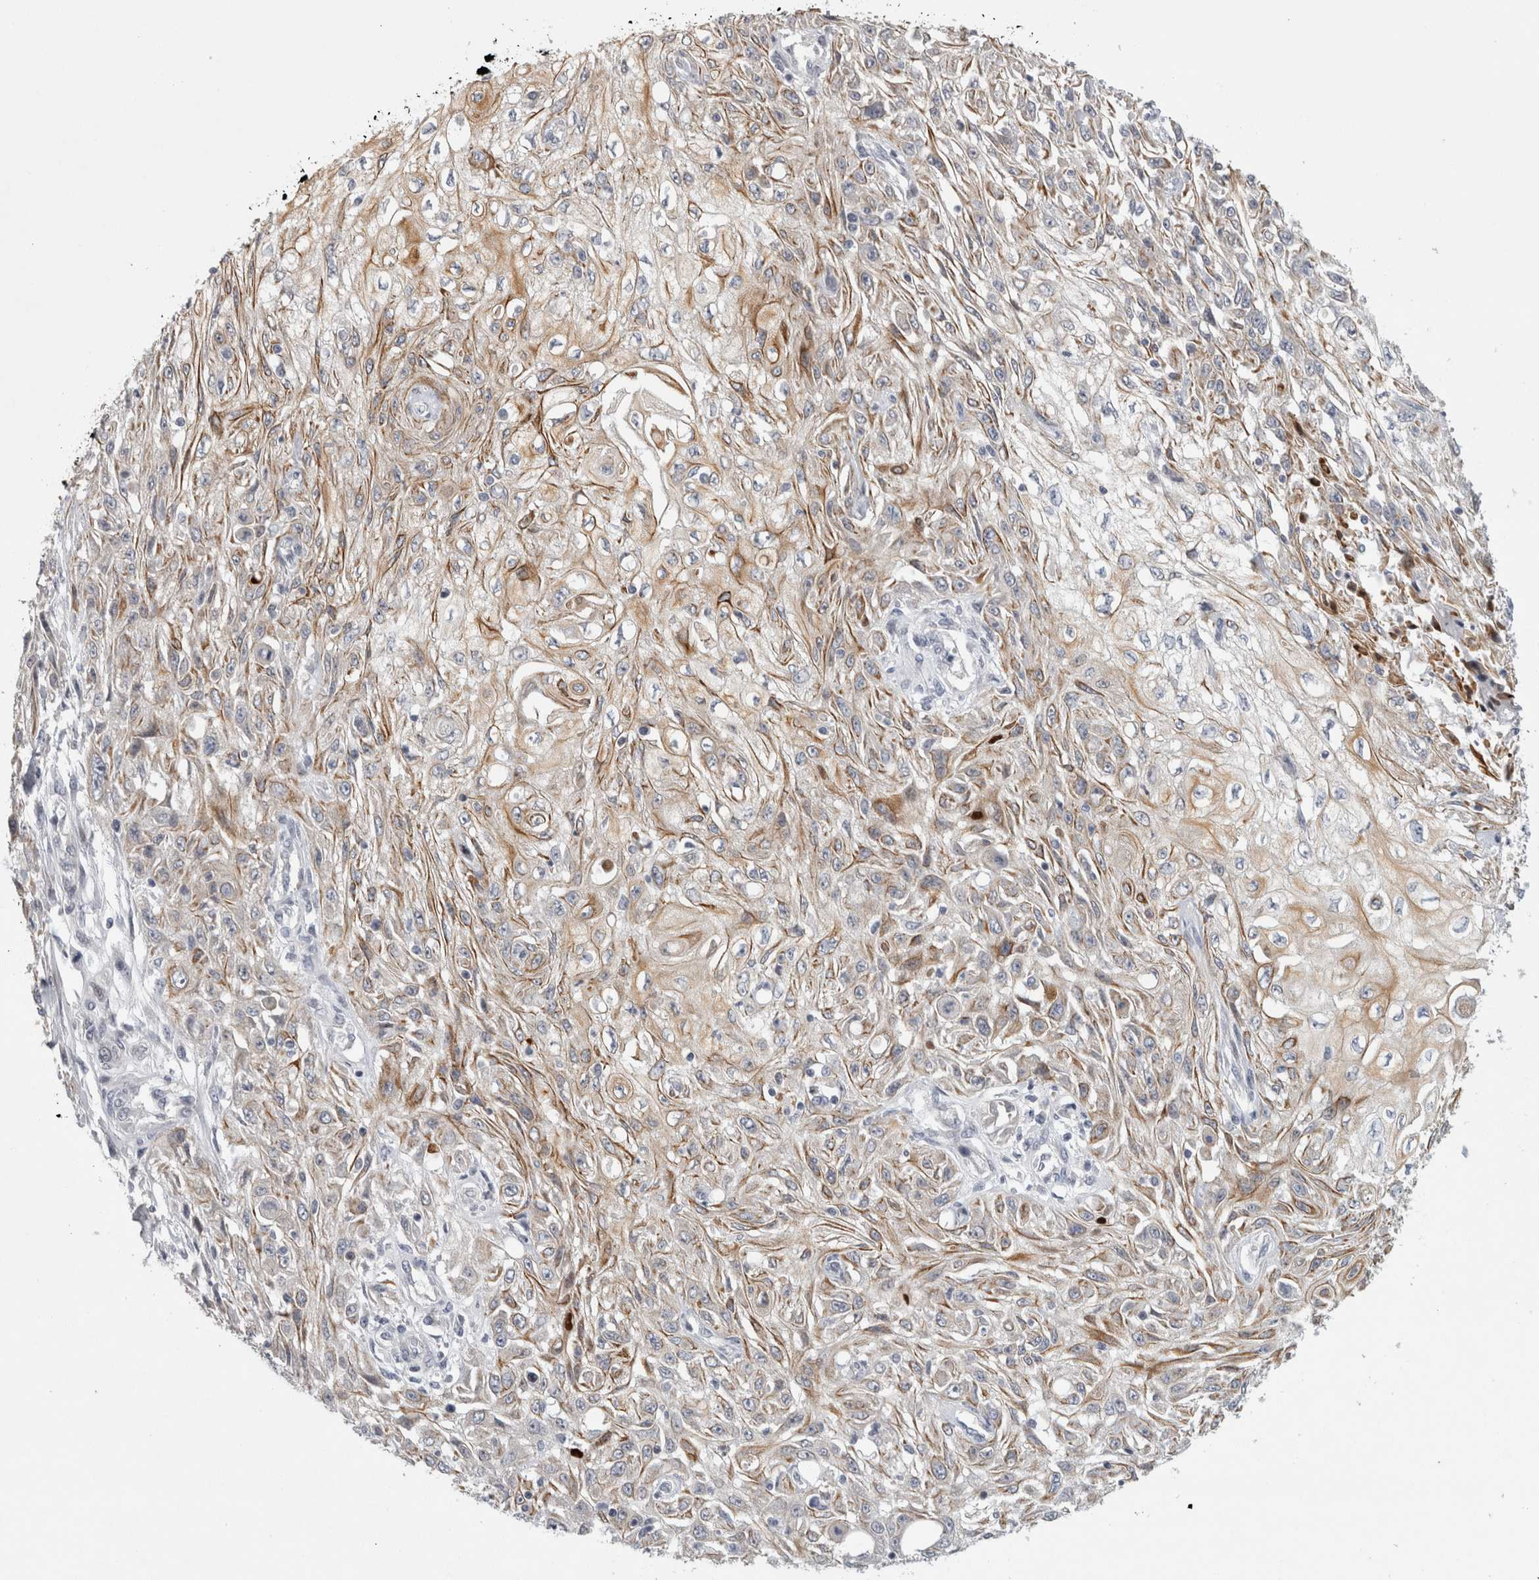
{"staining": {"intensity": "weak", "quantity": ">75%", "location": "cytoplasmic/membranous"}, "tissue": "skin cancer", "cell_type": "Tumor cells", "image_type": "cancer", "snomed": [{"axis": "morphology", "description": "Squamous cell carcinoma, NOS"}, {"axis": "morphology", "description": "Squamous cell carcinoma, metastatic, NOS"}, {"axis": "topography", "description": "Skin"}, {"axis": "topography", "description": "Lymph node"}], "caption": "Immunohistochemical staining of skin cancer (squamous cell carcinoma) reveals low levels of weak cytoplasmic/membranous protein staining in about >75% of tumor cells.", "gene": "UTP25", "patient": {"sex": "male", "age": 75}}